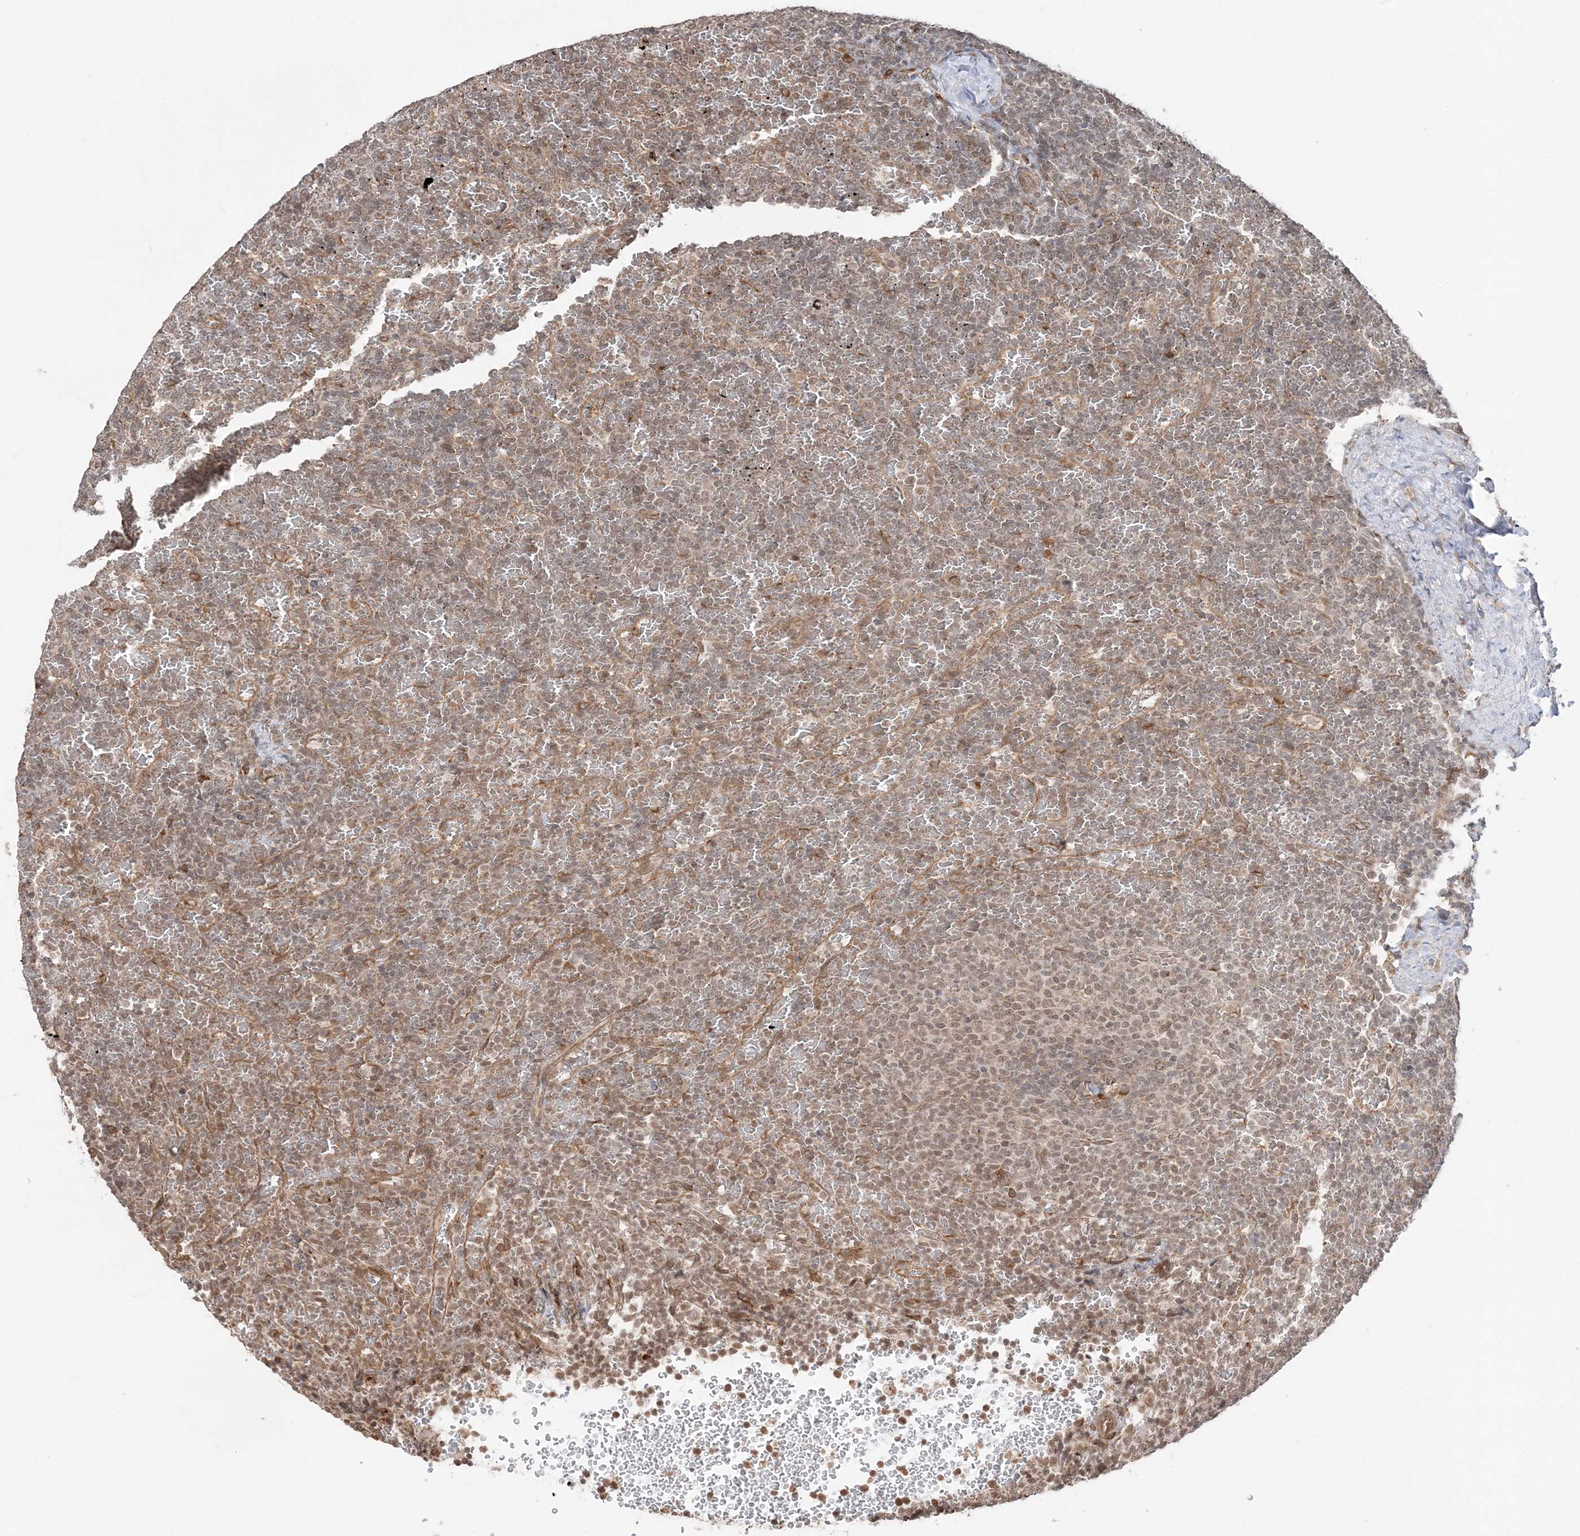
{"staining": {"intensity": "weak", "quantity": "25%-75%", "location": "cytoplasmic/membranous,nuclear"}, "tissue": "lymphoma", "cell_type": "Tumor cells", "image_type": "cancer", "snomed": [{"axis": "morphology", "description": "Malignant lymphoma, non-Hodgkin's type, Low grade"}, {"axis": "topography", "description": "Spleen"}], "caption": "This image reveals immunohistochemistry staining of human malignant lymphoma, non-Hodgkin's type (low-grade), with low weak cytoplasmic/membranous and nuclear staining in about 25%-75% of tumor cells.", "gene": "TMED10", "patient": {"sex": "female", "age": 77}}